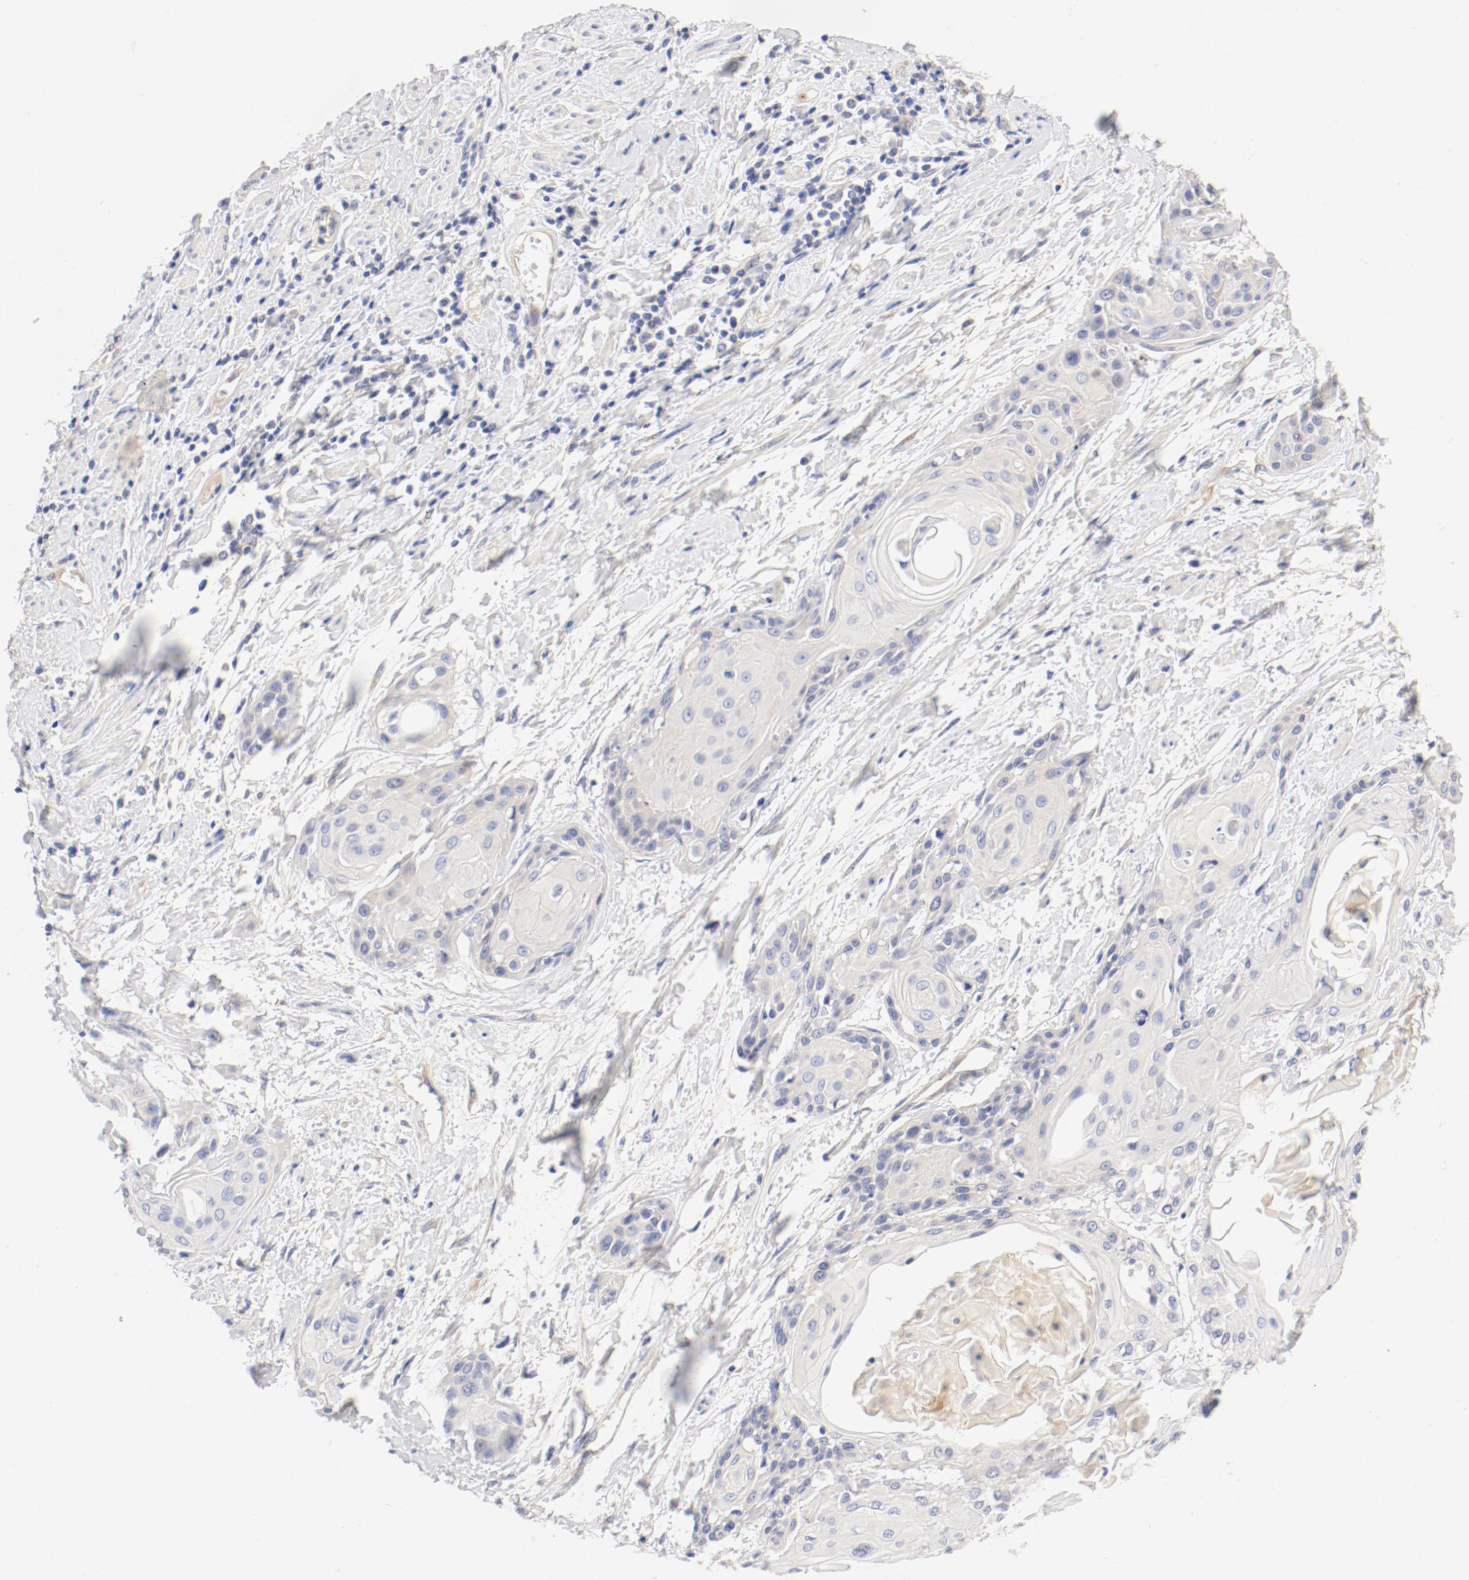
{"staining": {"intensity": "negative", "quantity": "none", "location": "none"}, "tissue": "cervical cancer", "cell_type": "Tumor cells", "image_type": "cancer", "snomed": [{"axis": "morphology", "description": "Squamous cell carcinoma, NOS"}, {"axis": "topography", "description": "Cervix"}], "caption": "High magnification brightfield microscopy of cervical squamous cell carcinoma stained with DAB (3,3'-diaminobenzidine) (brown) and counterstained with hematoxylin (blue): tumor cells show no significant expression.", "gene": "DYNC1H1", "patient": {"sex": "female", "age": 57}}